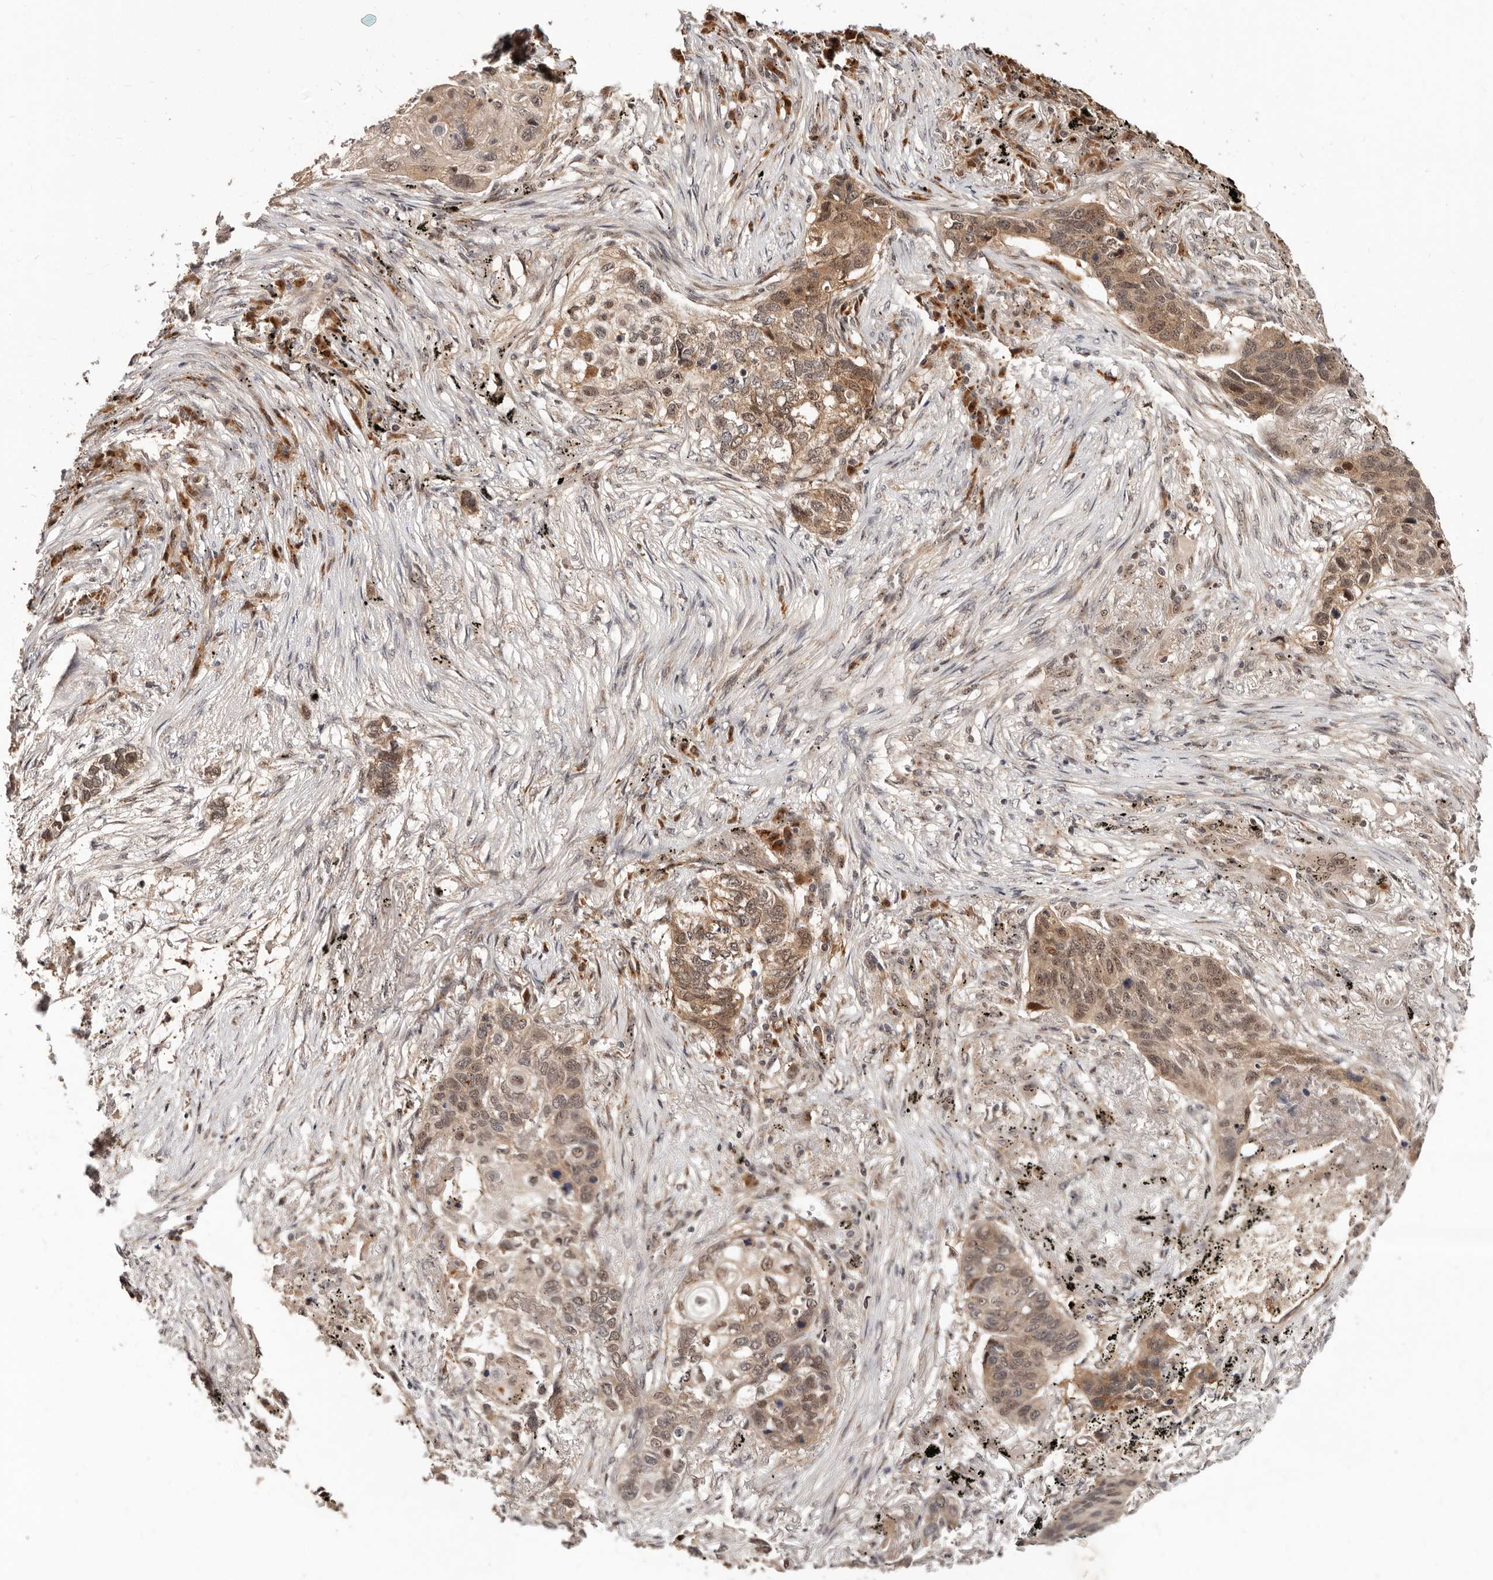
{"staining": {"intensity": "moderate", "quantity": ">75%", "location": "cytoplasmic/membranous,nuclear"}, "tissue": "lung cancer", "cell_type": "Tumor cells", "image_type": "cancer", "snomed": [{"axis": "morphology", "description": "Squamous cell carcinoma, NOS"}, {"axis": "topography", "description": "Lung"}], "caption": "Immunohistochemistry (IHC) photomicrograph of neoplastic tissue: squamous cell carcinoma (lung) stained using IHC shows medium levels of moderate protein expression localized specifically in the cytoplasmic/membranous and nuclear of tumor cells, appearing as a cytoplasmic/membranous and nuclear brown color.", "gene": "APOL6", "patient": {"sex": "female", "age": 63}}